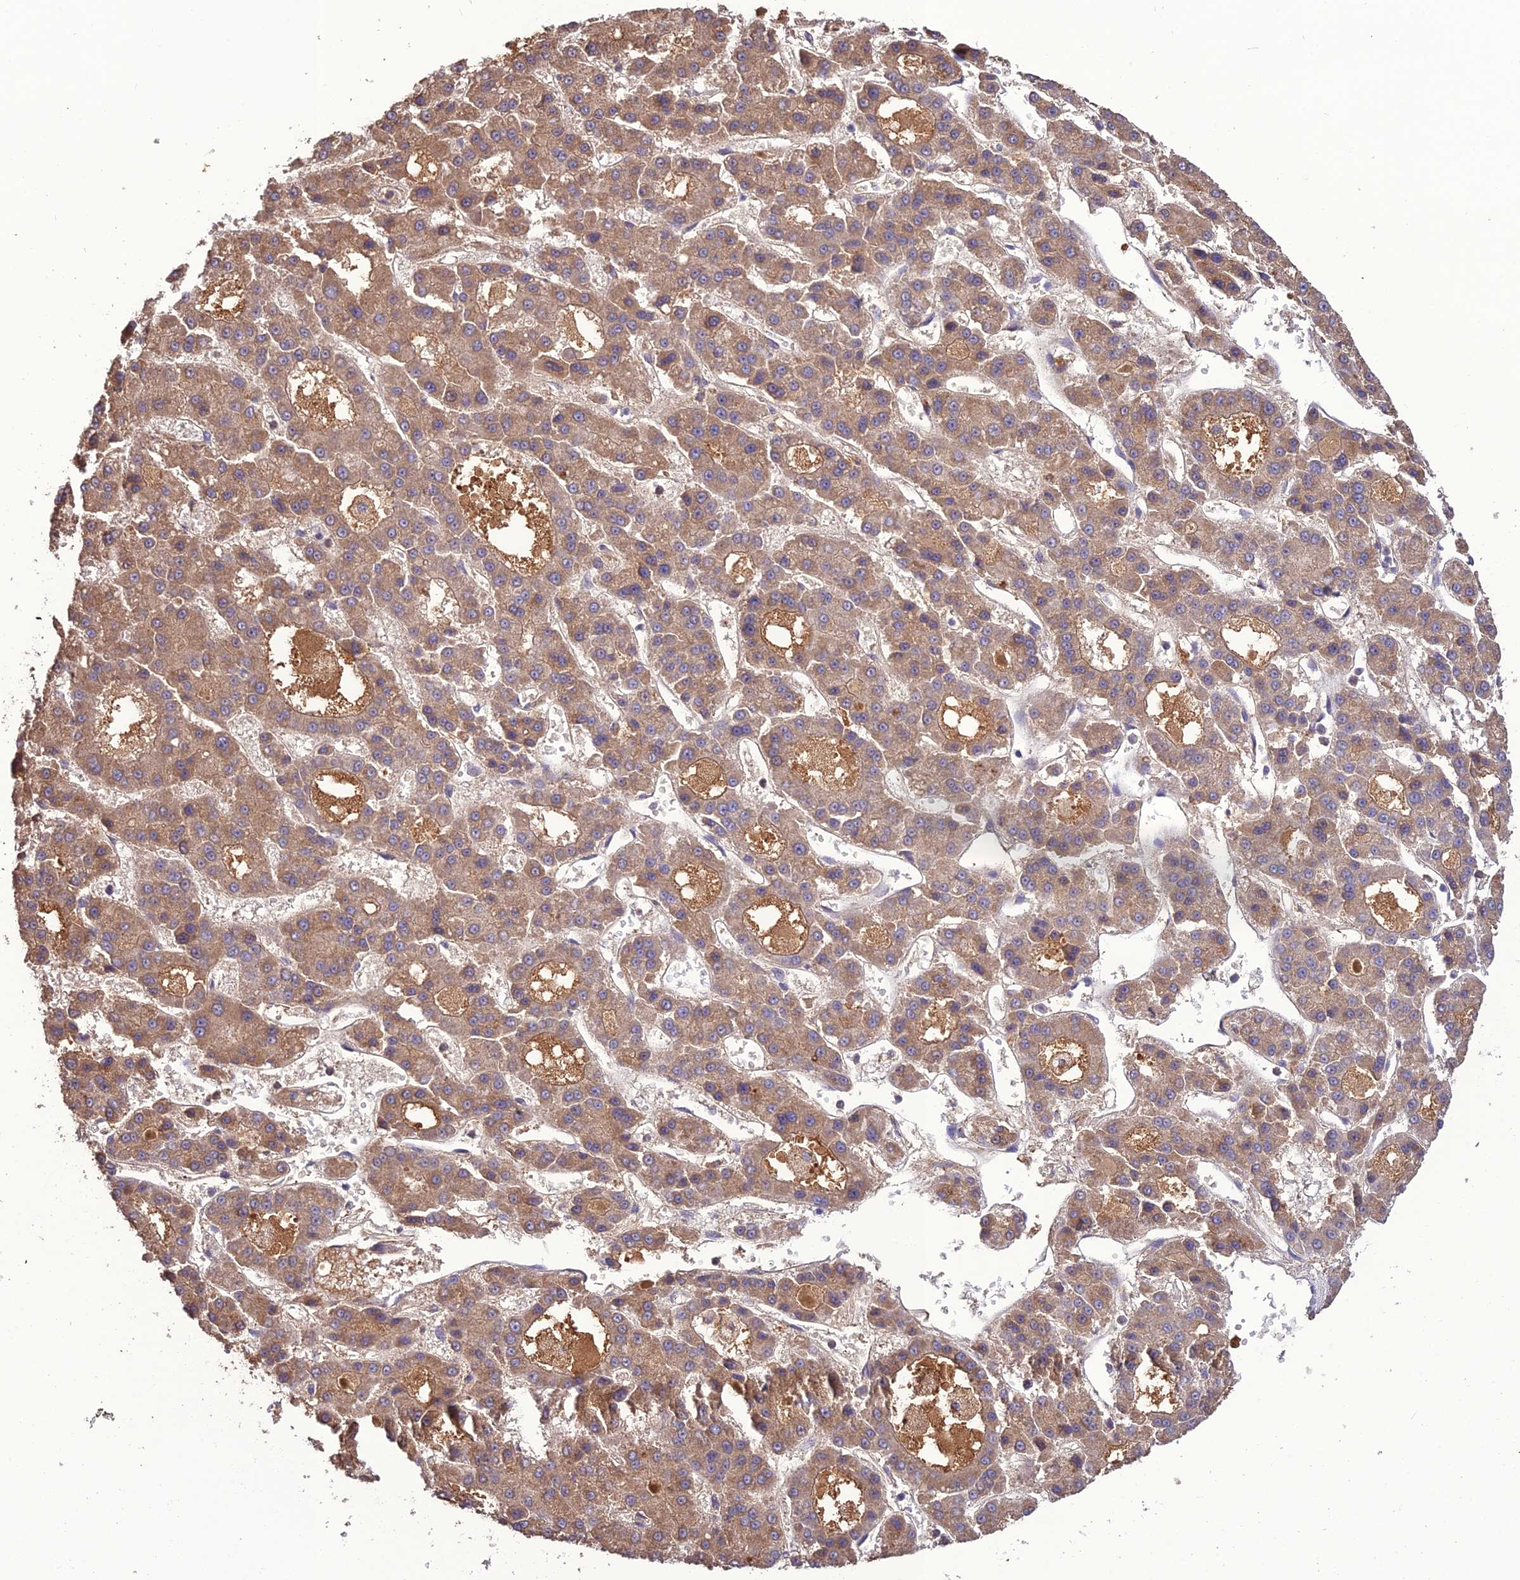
{"staining": {"intensity": "moderate", "quantity": "25%-75%", "location": "cytoplasmic/membranous"}, "tissue": "liver cancer", "cell_type": "Tumor cells", "image_type": "cancer", "snomed": [{"axis": "morphology", "description": "Carcinoma, Hepatocellular, NOS"}, {"axis": "topography", "description": "Liver"}], "caption": "DAB immunohistochemical staining of liver hepatocellular carcinoma reveals moderate cytoplasmic/membranous protein staining in approximately 25%-75% of tumor cells. (DAB IHC with brightfield microscopy, high magnification).", "gene": "KCTD16", "patient": {"sex": "male", "age": 70}}